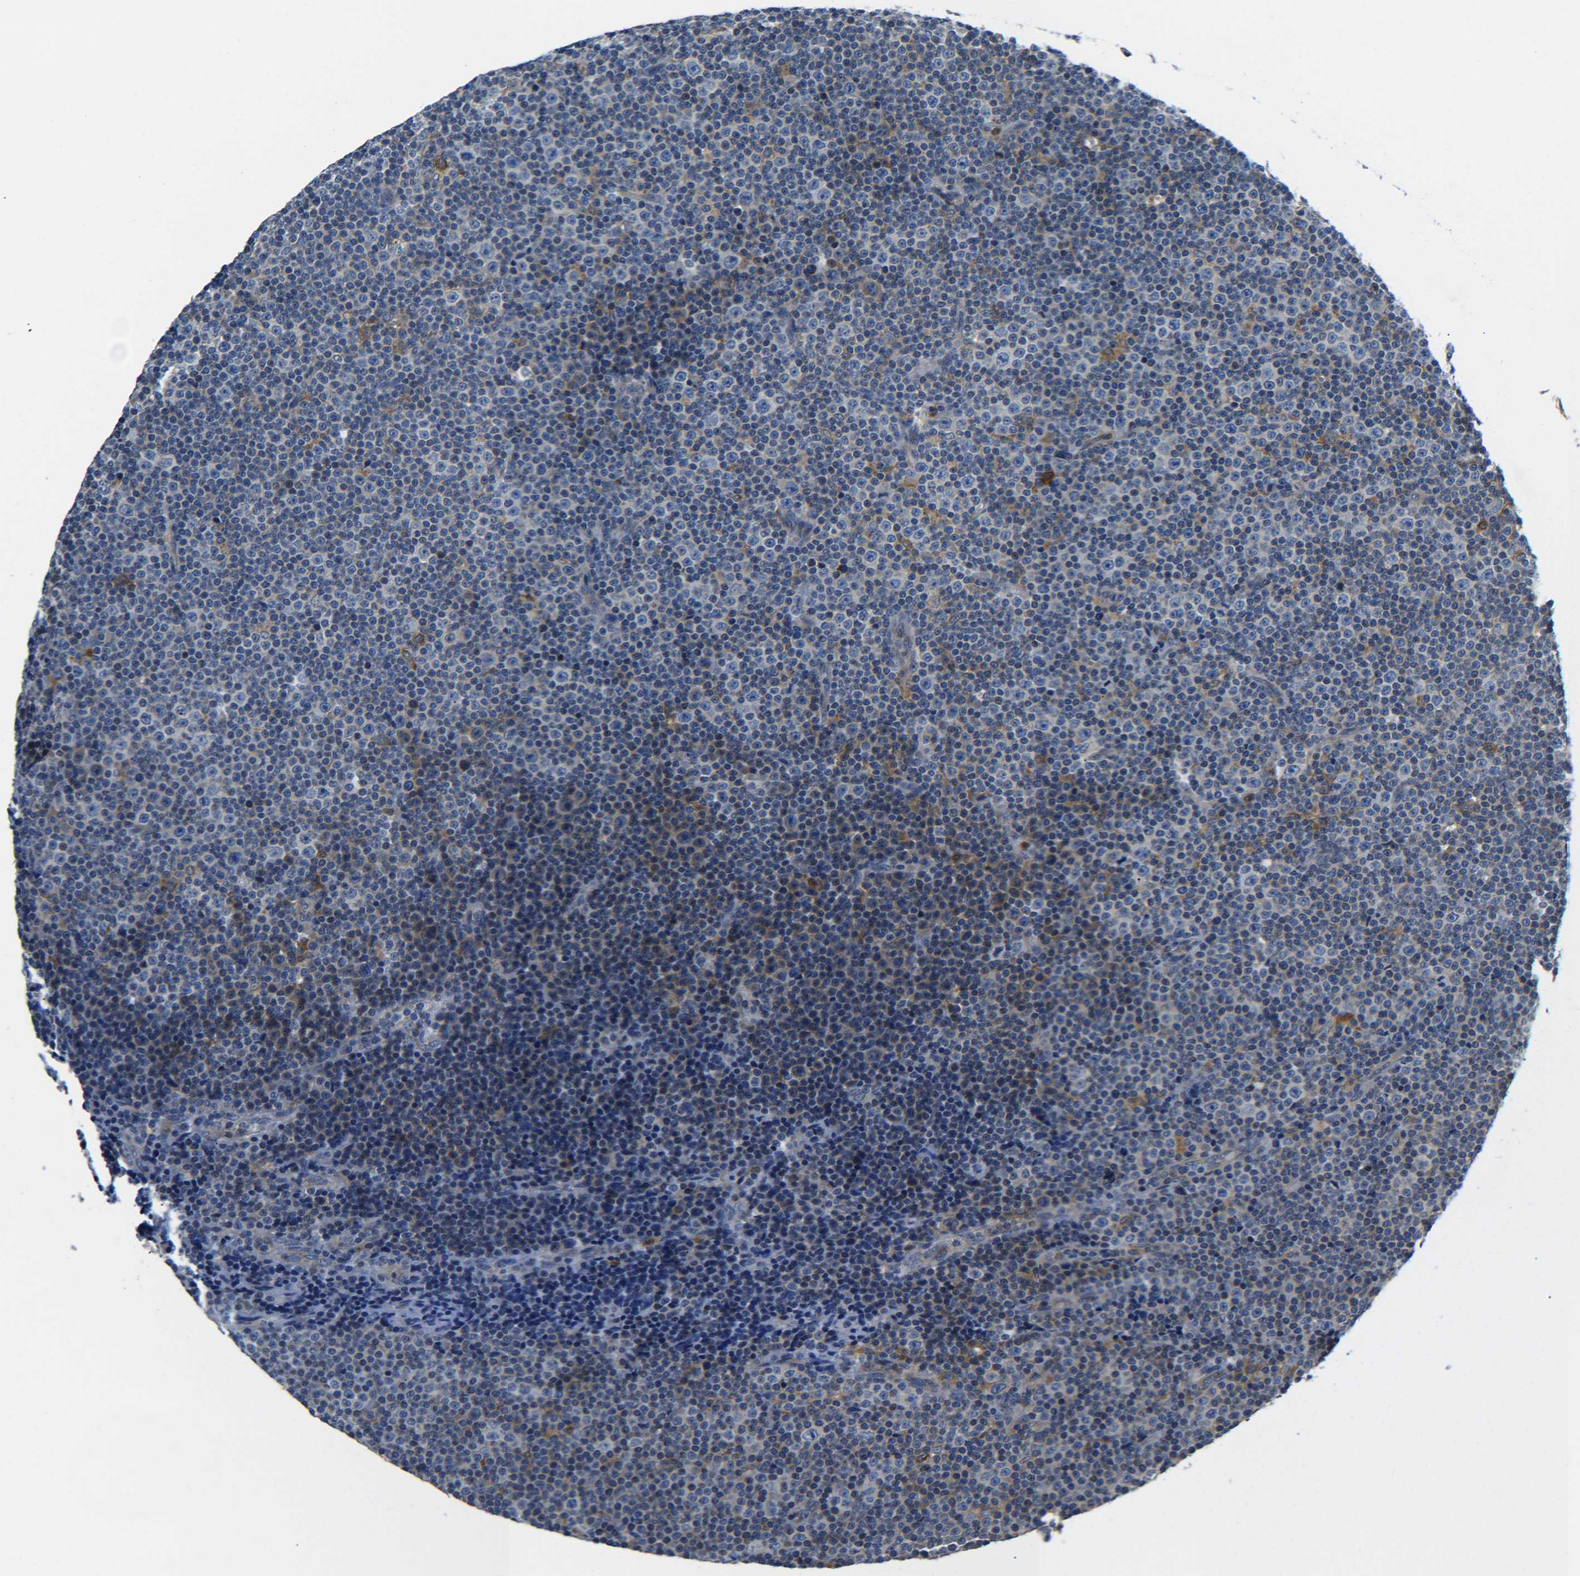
{"staining": {"intensity": "moderate", "quantity": "<25%", "location": "cytoplasmic/membranous"}, "tissue": "lymphoma", "cell_type": "Tumor cells", "image_type": "cancer", "snomed": [{"axis": "morphology", "description": "Malignant lymphoma, non-Hodgkin's type, Low grade"}, {"axis": "topography", "description": "Lymph node"}], "caption": "Immunohistochemistry (IHC) of human malignant lymphoma, non-Hodgkin's type (low-grade) displays low levels of moderate cytoplasmic/membranous expression in approximately <25% of tumor cells.", "gene": "RAB1B", "patient": {"sex": "female", "age": 67}}